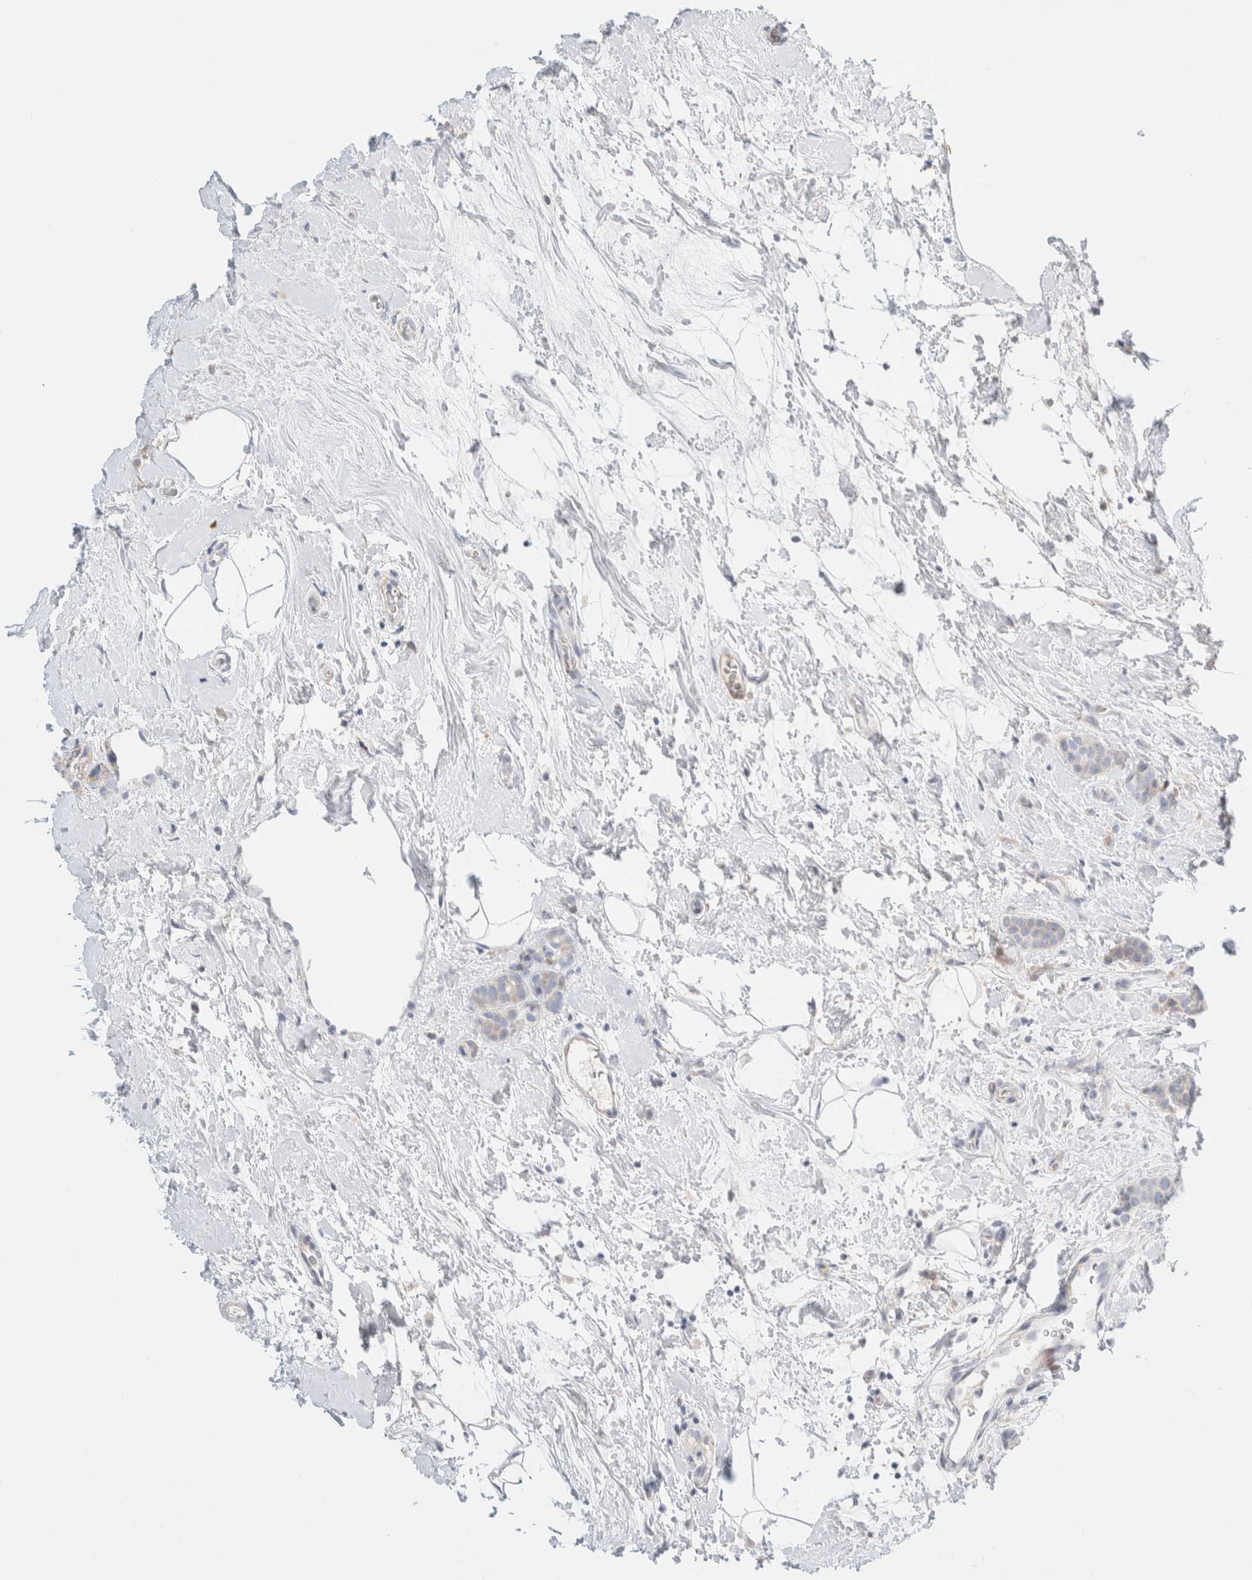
{"staining": {"intensity": "negative", "quantity": "none", "location": "none"}, "tissue": "breast cancer", "cell_type": "Tumor cells", "image_type": "cancer", "snomed": [{"axis": "morphology", "description": "Lobular carcinoma, in situ"}, {"axis": "morphology", "description": "Lobular carcinoma"}, {"axis": "topography", "description": "Breast"}], "caption": "This is a photomicrograph of IHC staining of lobular carcinoma in situ (breast), which shows no positivity in tumor cells. (Brightfield microscopy of DAB IHC at high magnification).", "gene": "CSK", "patient": {"sex": "female", "age": 41}}